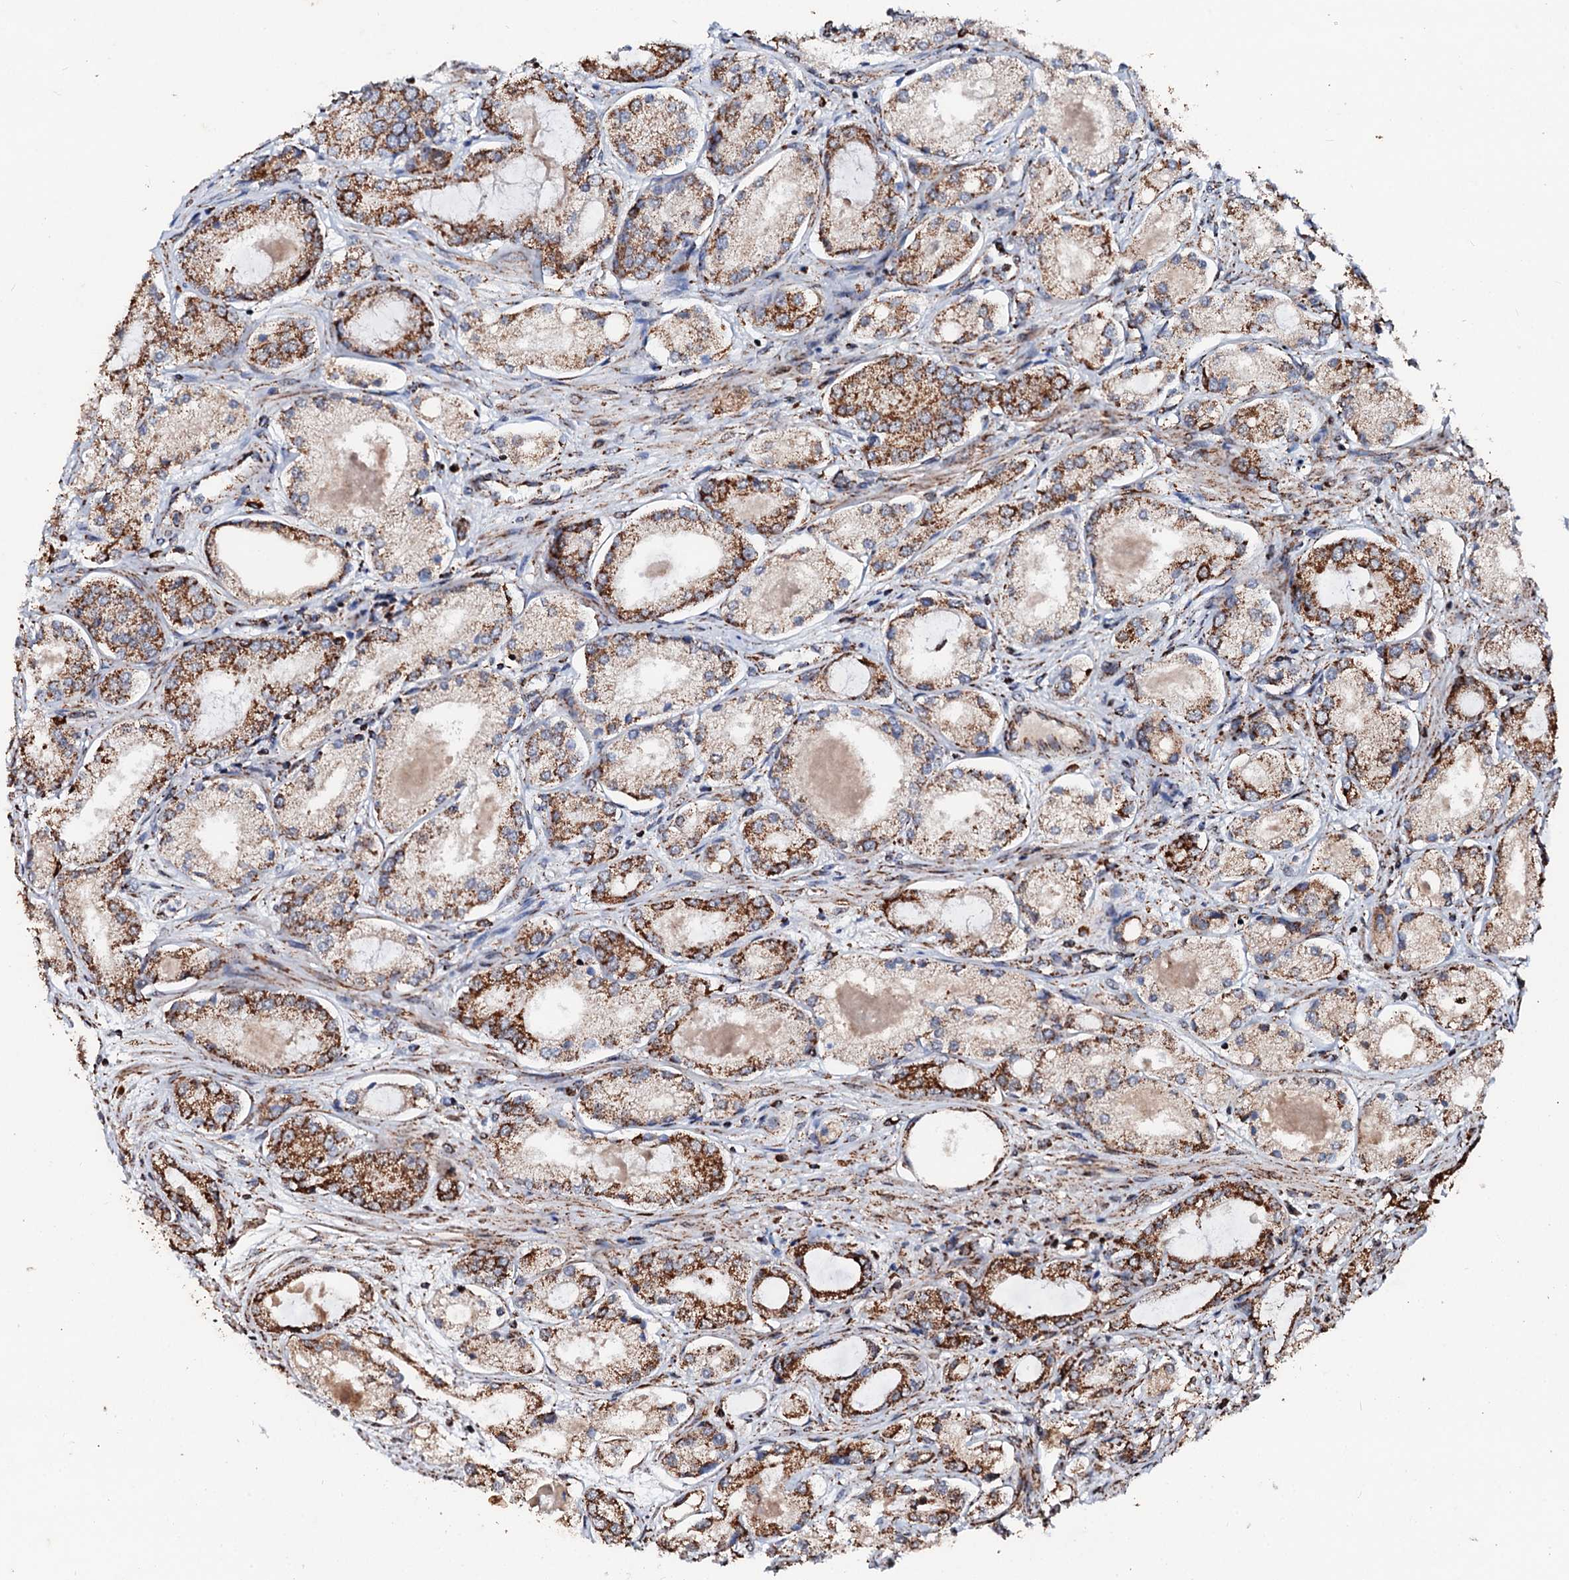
{"staining": {"intensity": "moderate", "quantity": ">75%", "location": "cytoplasmic/membranous"}, "tissue": "prostate cancer", "cell_type": "Tumor cells", "image_type": "cancer", "snomed": [{"axis": "morphology", "description": "Adenocarcinoma, Low grade"}, {"axis": "topography", "description": "Prostate"}], "caption": "Human prostate cancer (low-grade adenocarcinoma) stained with a brown dye shows moderate cytoplasmic/membranous positive expression in about >75% of tumor cells.", "gene": "SECISBP2L", "patient": {"sex": "male", "age": 68}}